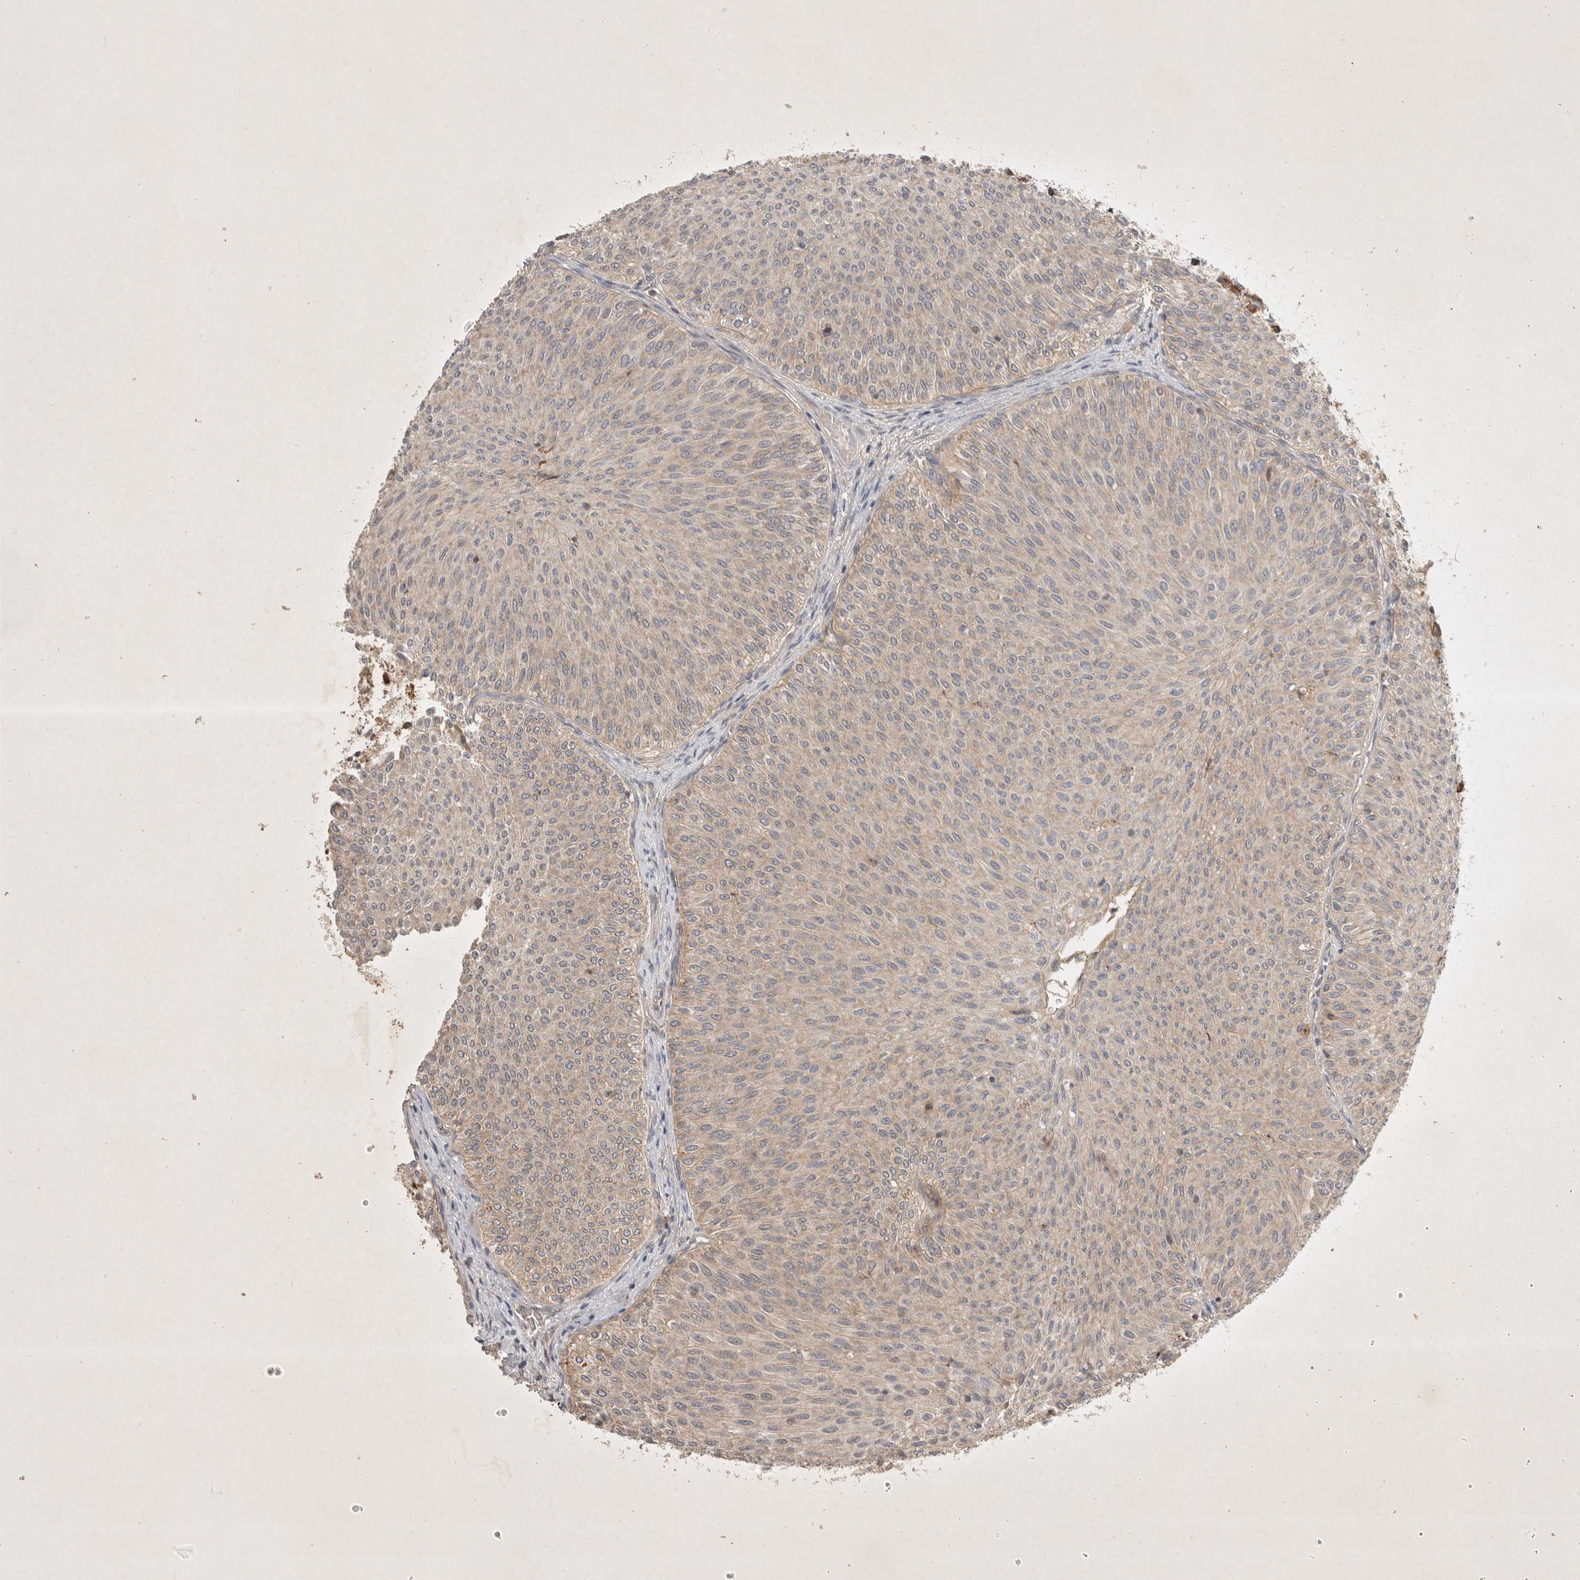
{"staining": {"intensity": "negative", "quantity": "none", "location": "none"}, "tissue": "urothelial cancer", "cell_type": "Tumor cells", "image_type": "cancer", "snomed": [{"axis": "morphology", "description": "Urothelial carcinoma, Low grade"}, {"axis": "topography", "description": "Urinary bladder"}], "caption": "Low-grade urothelial carcinoma was stained to show a protein in brown. There is no significant positivity in tumor cells.", "gene": "YES1", "patient": {"sex": "male", "age": 78}}